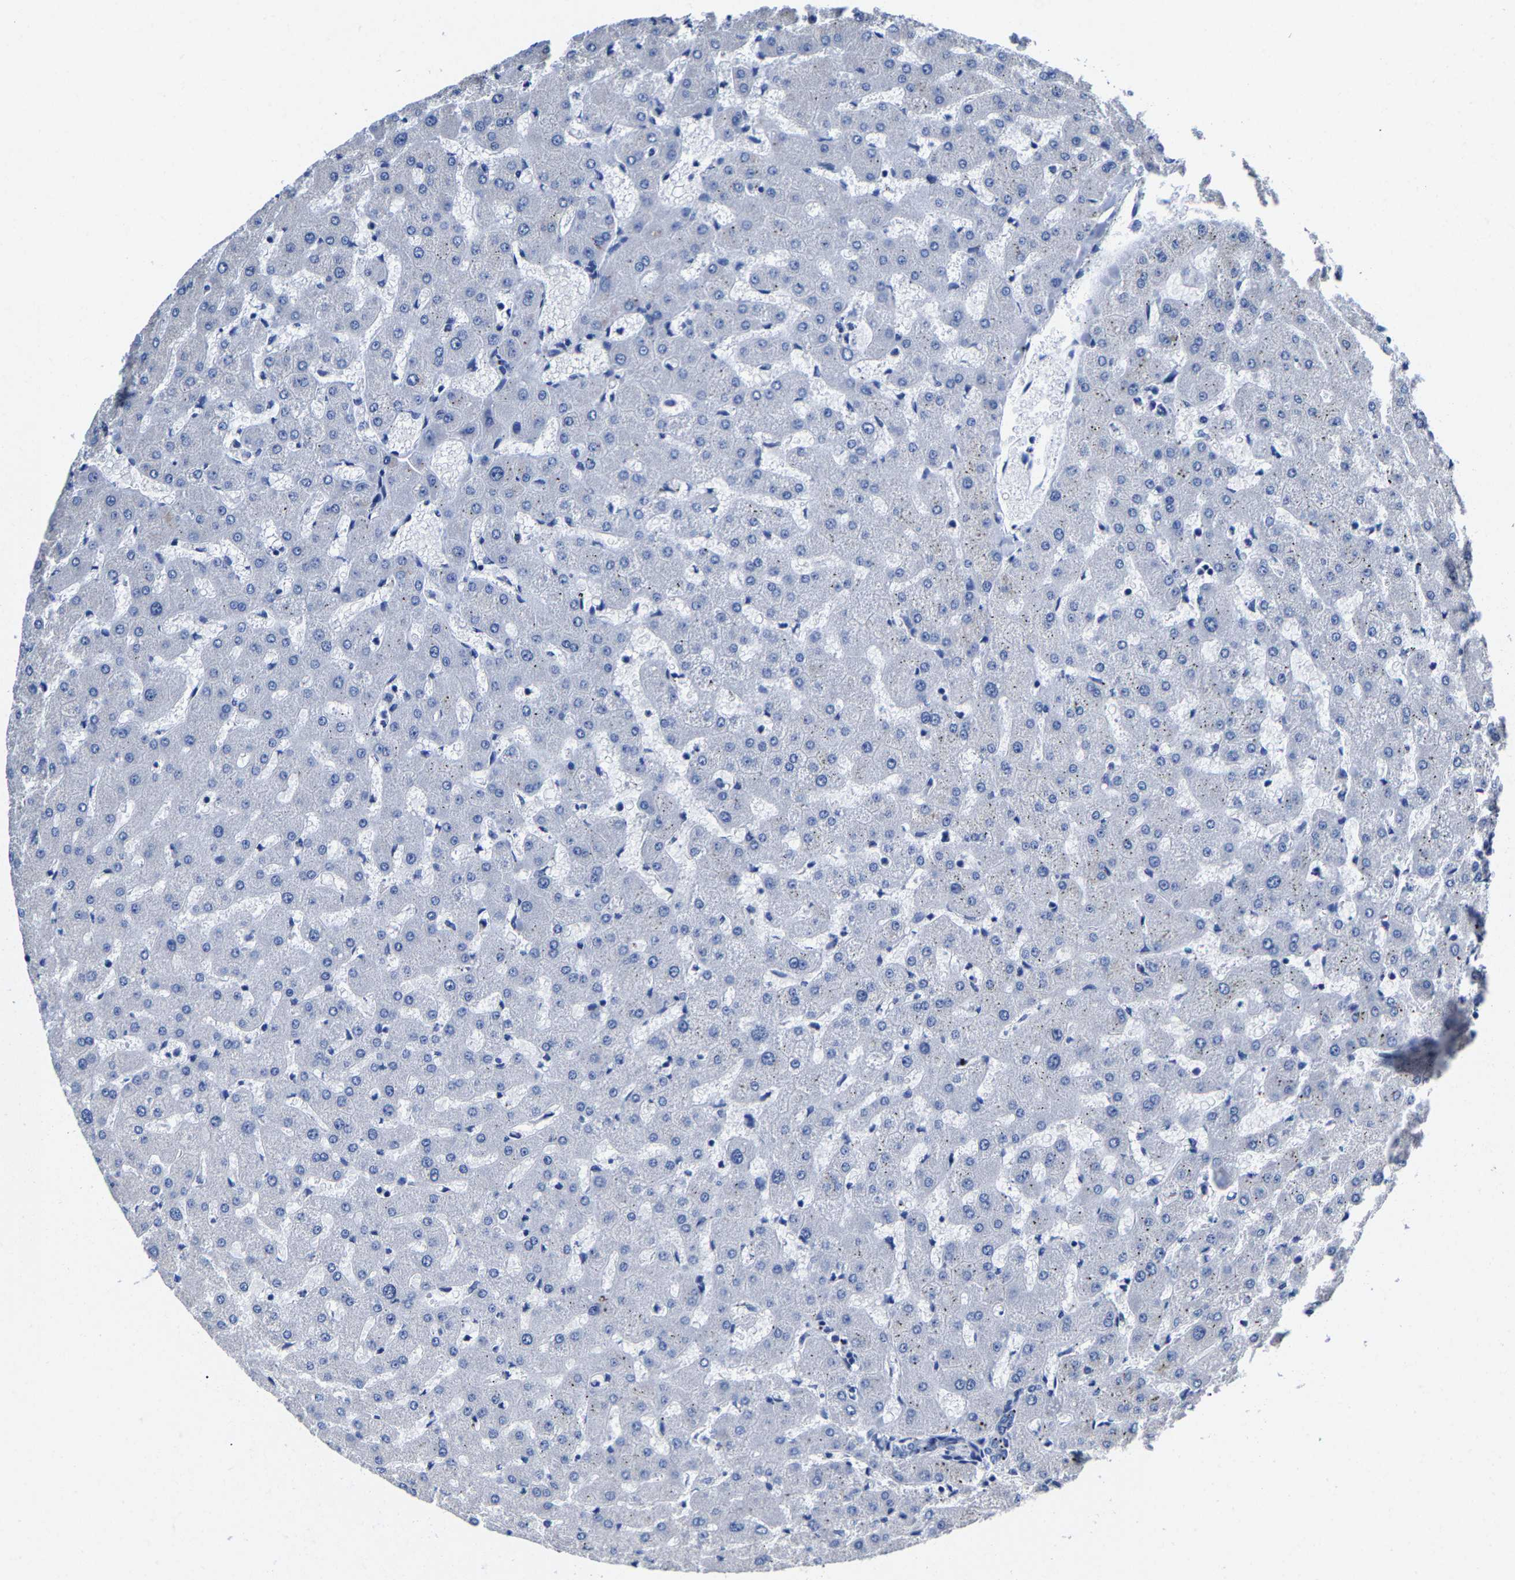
{"staining": {"intensity": "negative", "quantity": "none", "location": "none"}, "tissue": "liver", "cell_type": "Cholangiocytes", "image_type": "normal", "snomed": [{"axis": "morphology", "description": "Normal tissue, NOS"}, {"axis": "topography", "description": "Liver"}], "caption": "DAB immunohistochemical staining of normal human liver demonstrates no significant positivity in cholangiocytes.", "gene": "SRPK2", "patient": {"sex": "female", "age": 63}}